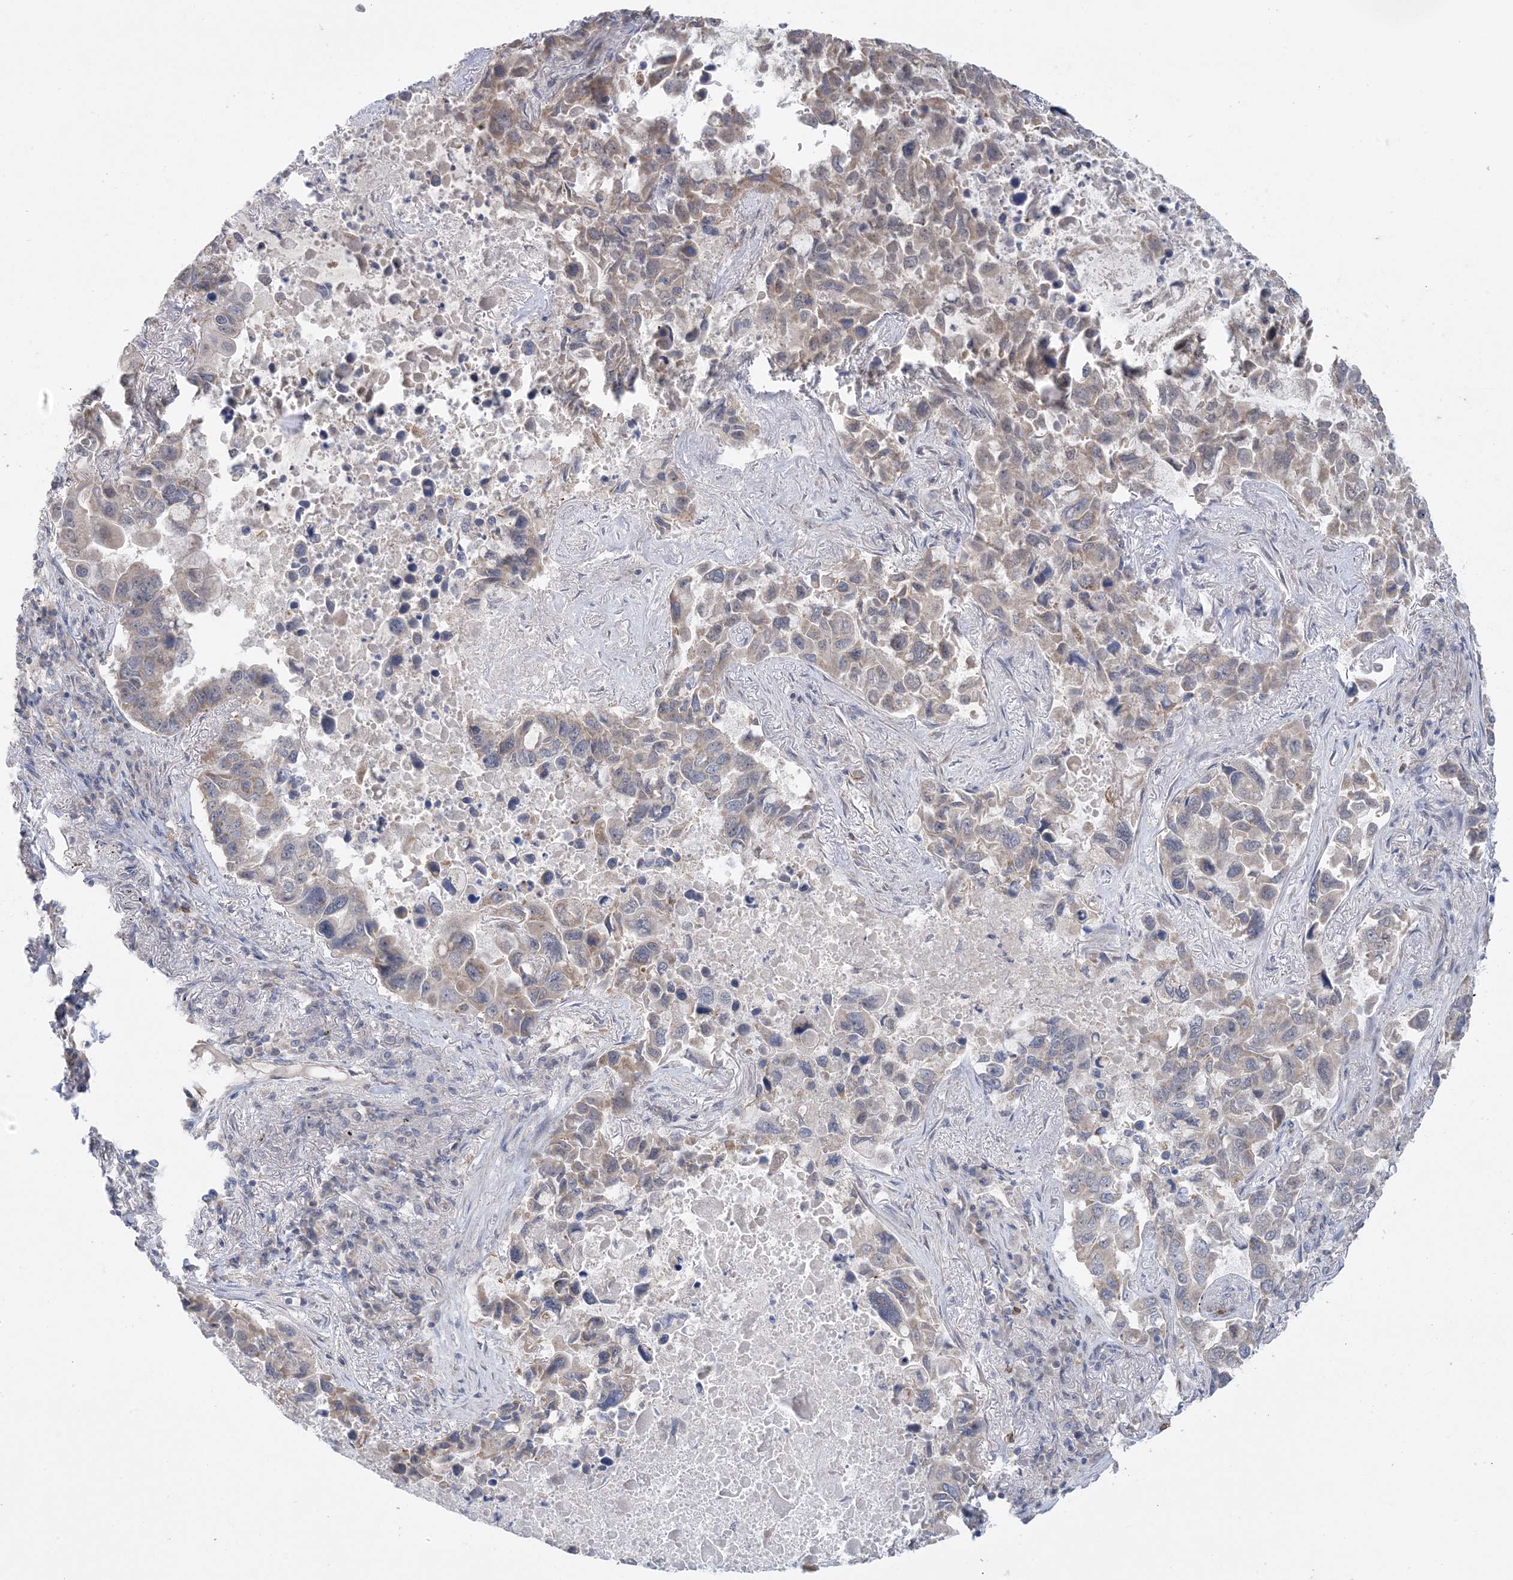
{"staining": {"intensity": "negative", "quantity": "none", "location": "none"}, "tissue": "lung cancer", "cell_type": "Tumor cells", "image_type": "cancer", "snomed": [{"axis": "morphology", "description": "Adenocarcinoma, NOS"}, {"axis": "topography", "description": "Lung"}], "caption": "This is an IHC histopathology image of human lung adenocarcinoma. There is no positivity in tumor cells.", "gene": "TRMT10C", "patient": {"sex": "male", "age": 64}}